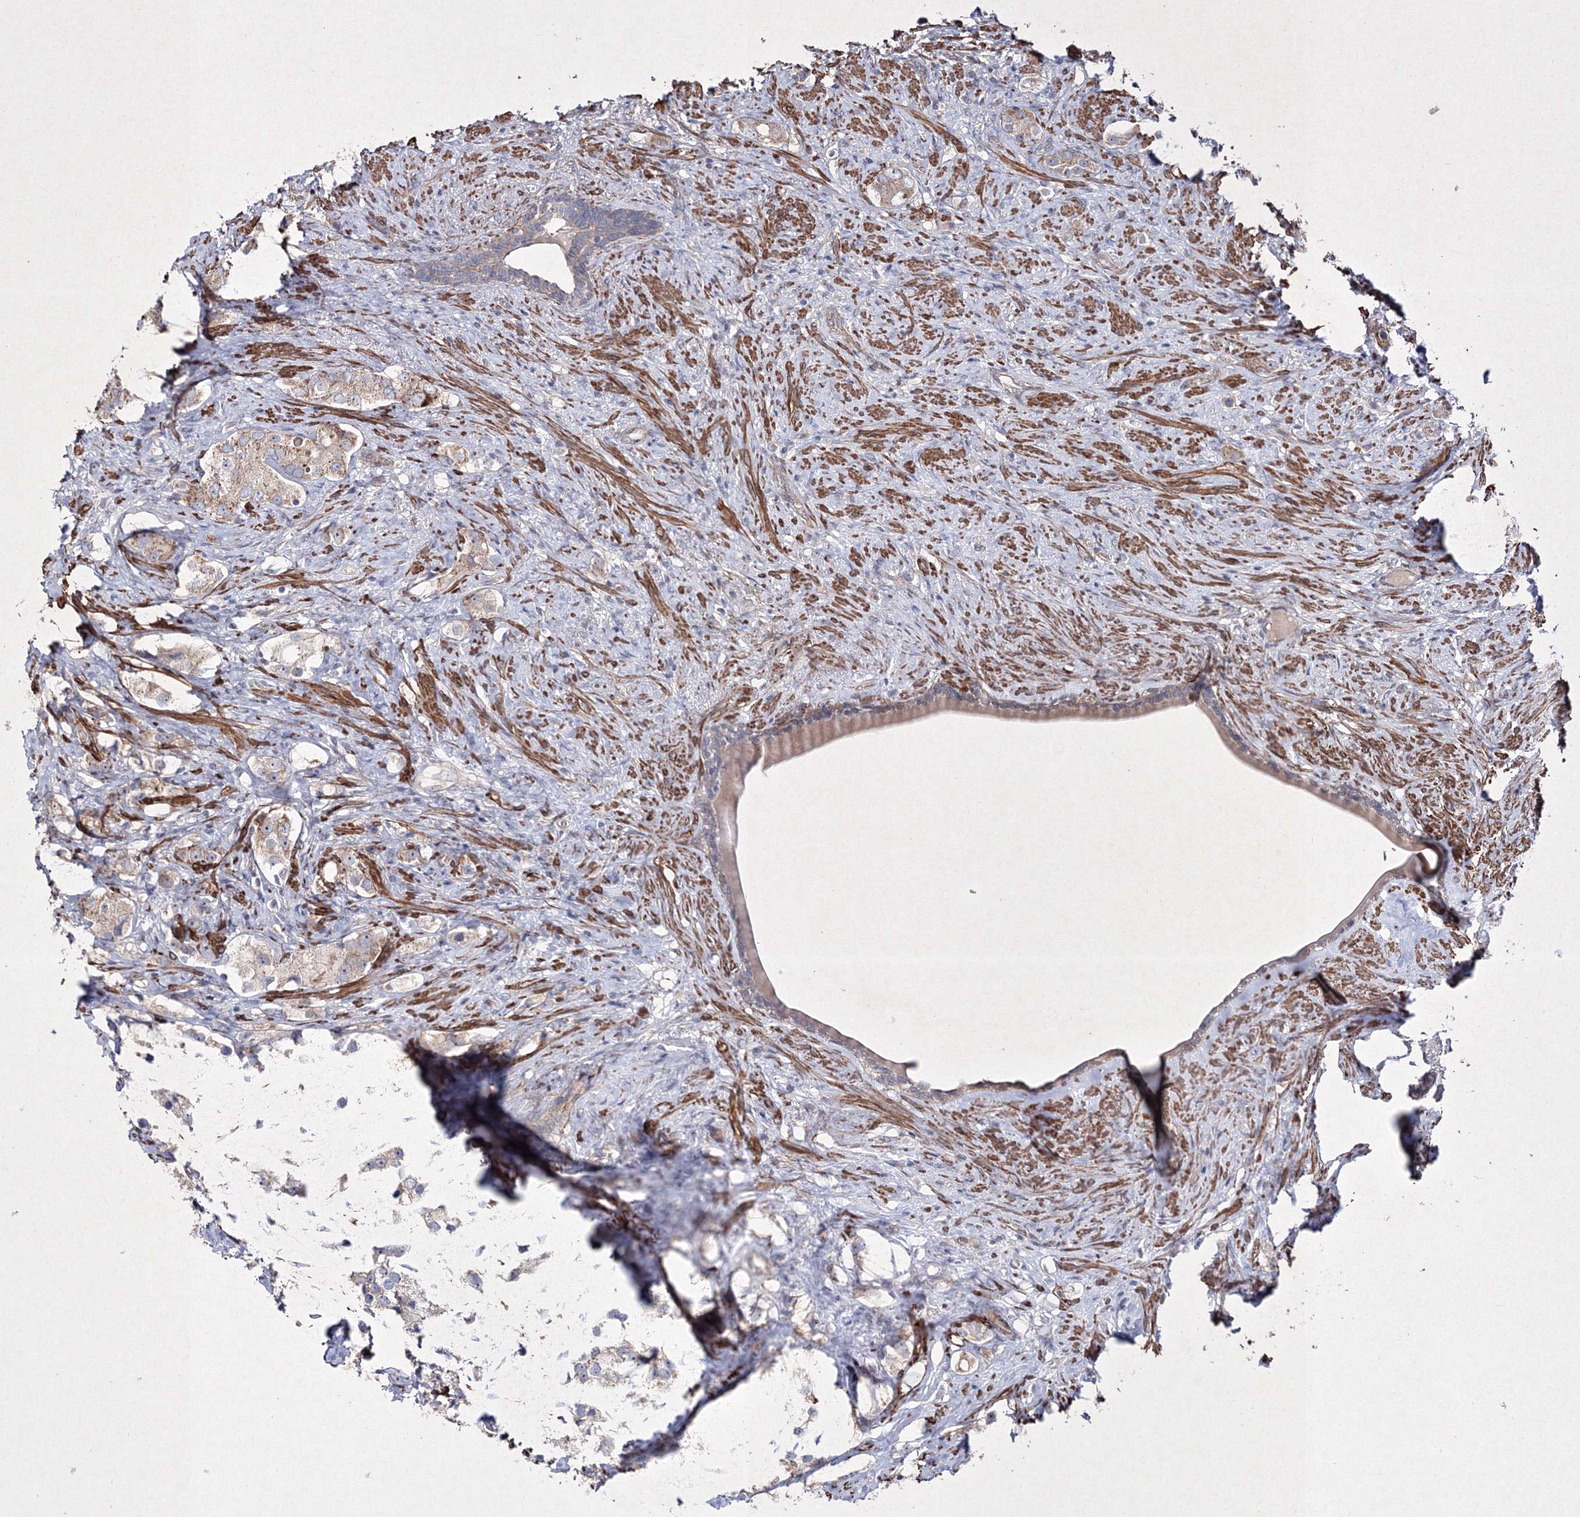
{"staining": {"intensity": "weak", "quantity": ">75%", "location": "cytoplasmic/membranous"}, "tissue": "prostate cancer", "cell_type": "Tumor cells", "image_type": "cancer", "snomed": [{"axis": "morphology", "description": "Adenocarcinoma, High grade"}, {"axis": "topography", "description": "Prostate"}], "caption": "A brown stain highlights weak cytoplasmic/membranous staining of a protein in human high-grade adenocarcinoma (prostate) tumor cells.", "gene": "GFM1", "patient": {"sex": "male", "age": 63}}